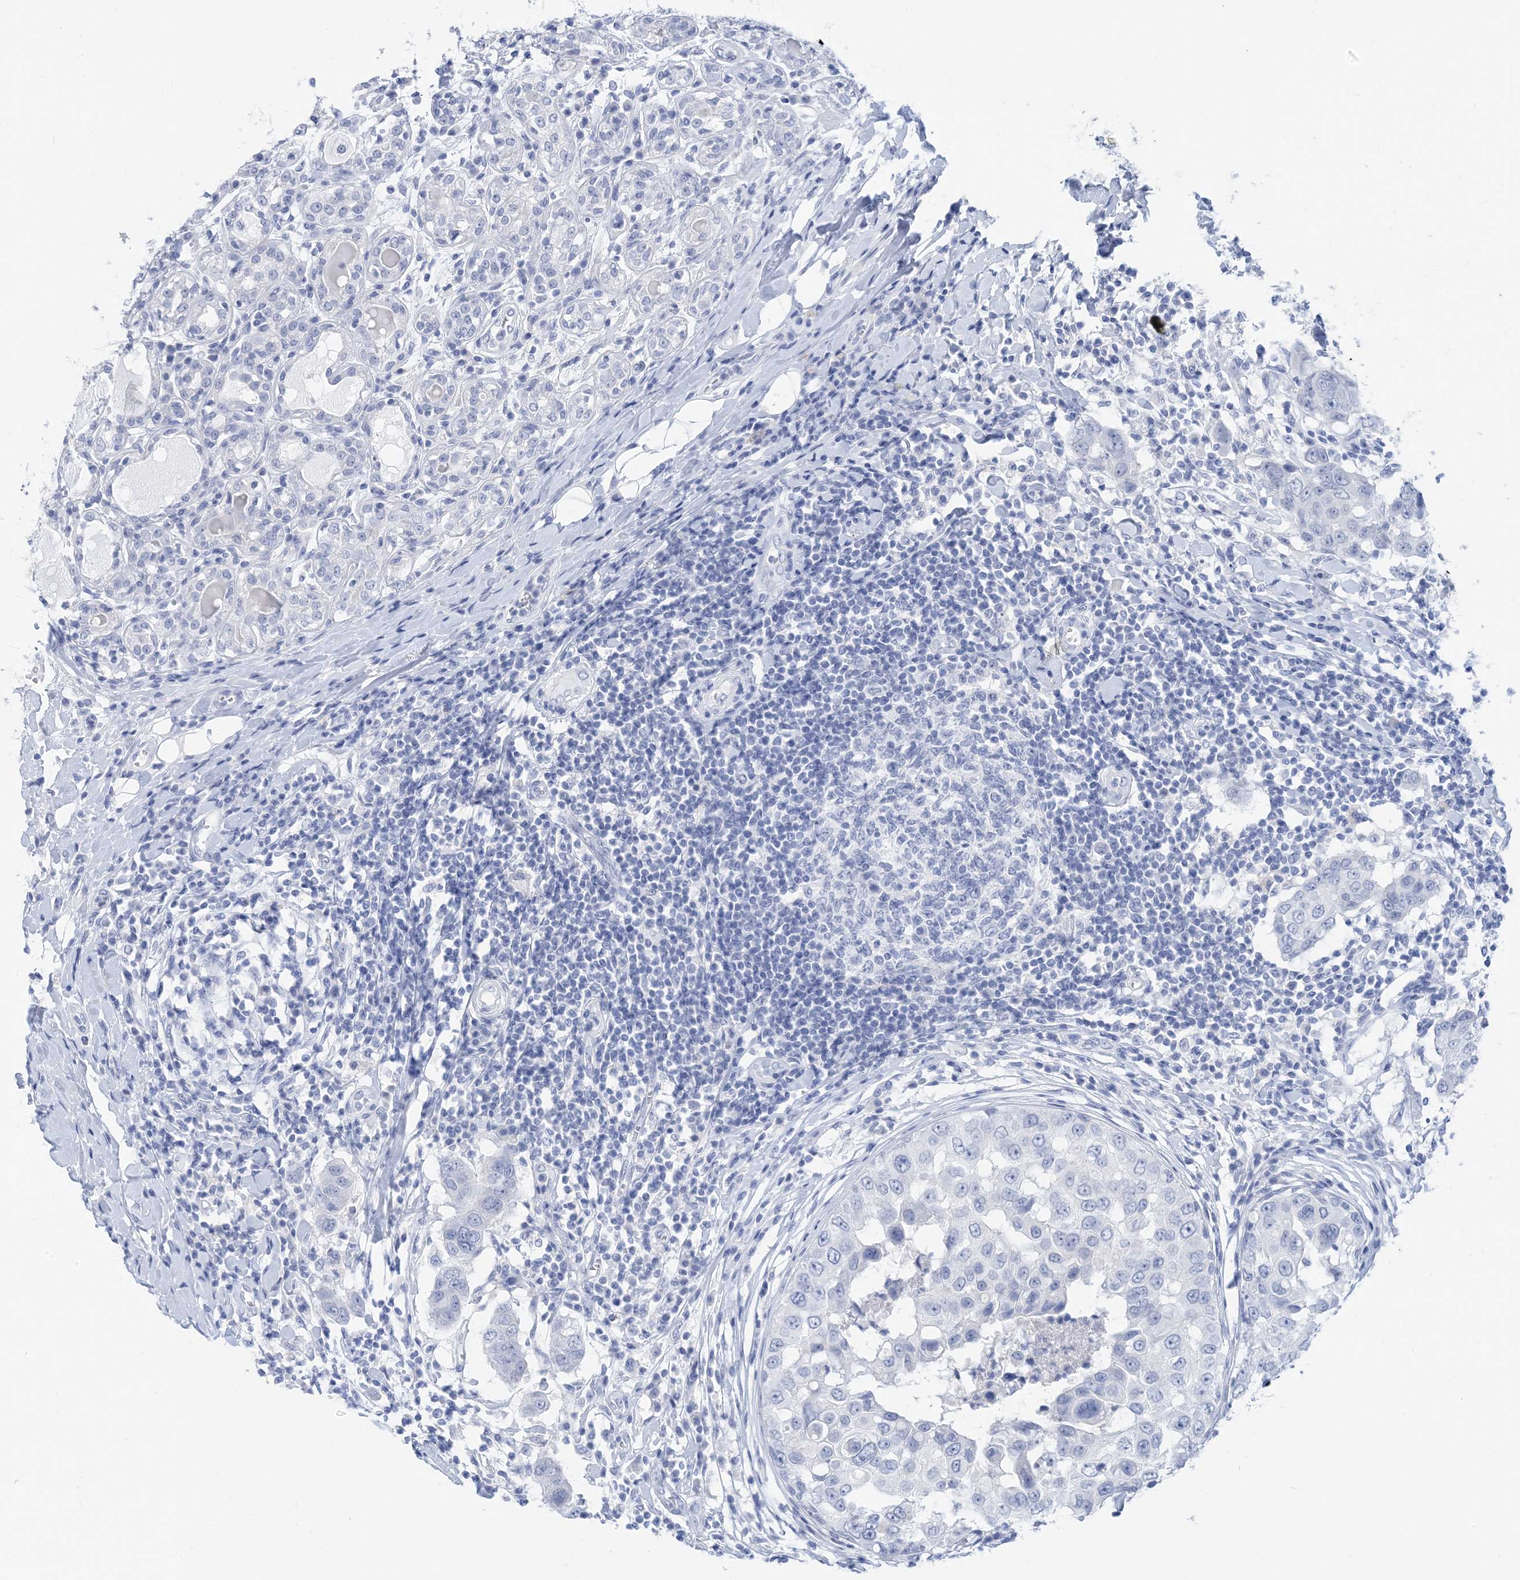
{"staining": {"intensity": "negative", "quantity": "none", "location": "none"}, "tissue": "breast cancer", "cell_type": "Tumor cells", "image_type": "cancer", "snomed": [{"axis": "morphology", "description": "Duct carcinoma"}, {"axis": "topography", "description": "Breast"}], "caption": "The IHC image has no significant positivity in tumor cells of invasive ductal carcinoma (breast) tissue. (Stains: DAB IHC with hematoxylin counter stain, Microscopy: brightfield microscopy at high magnification).", "gene": "SH3YL1", "patient": {"sex": "female", "age": 27}}